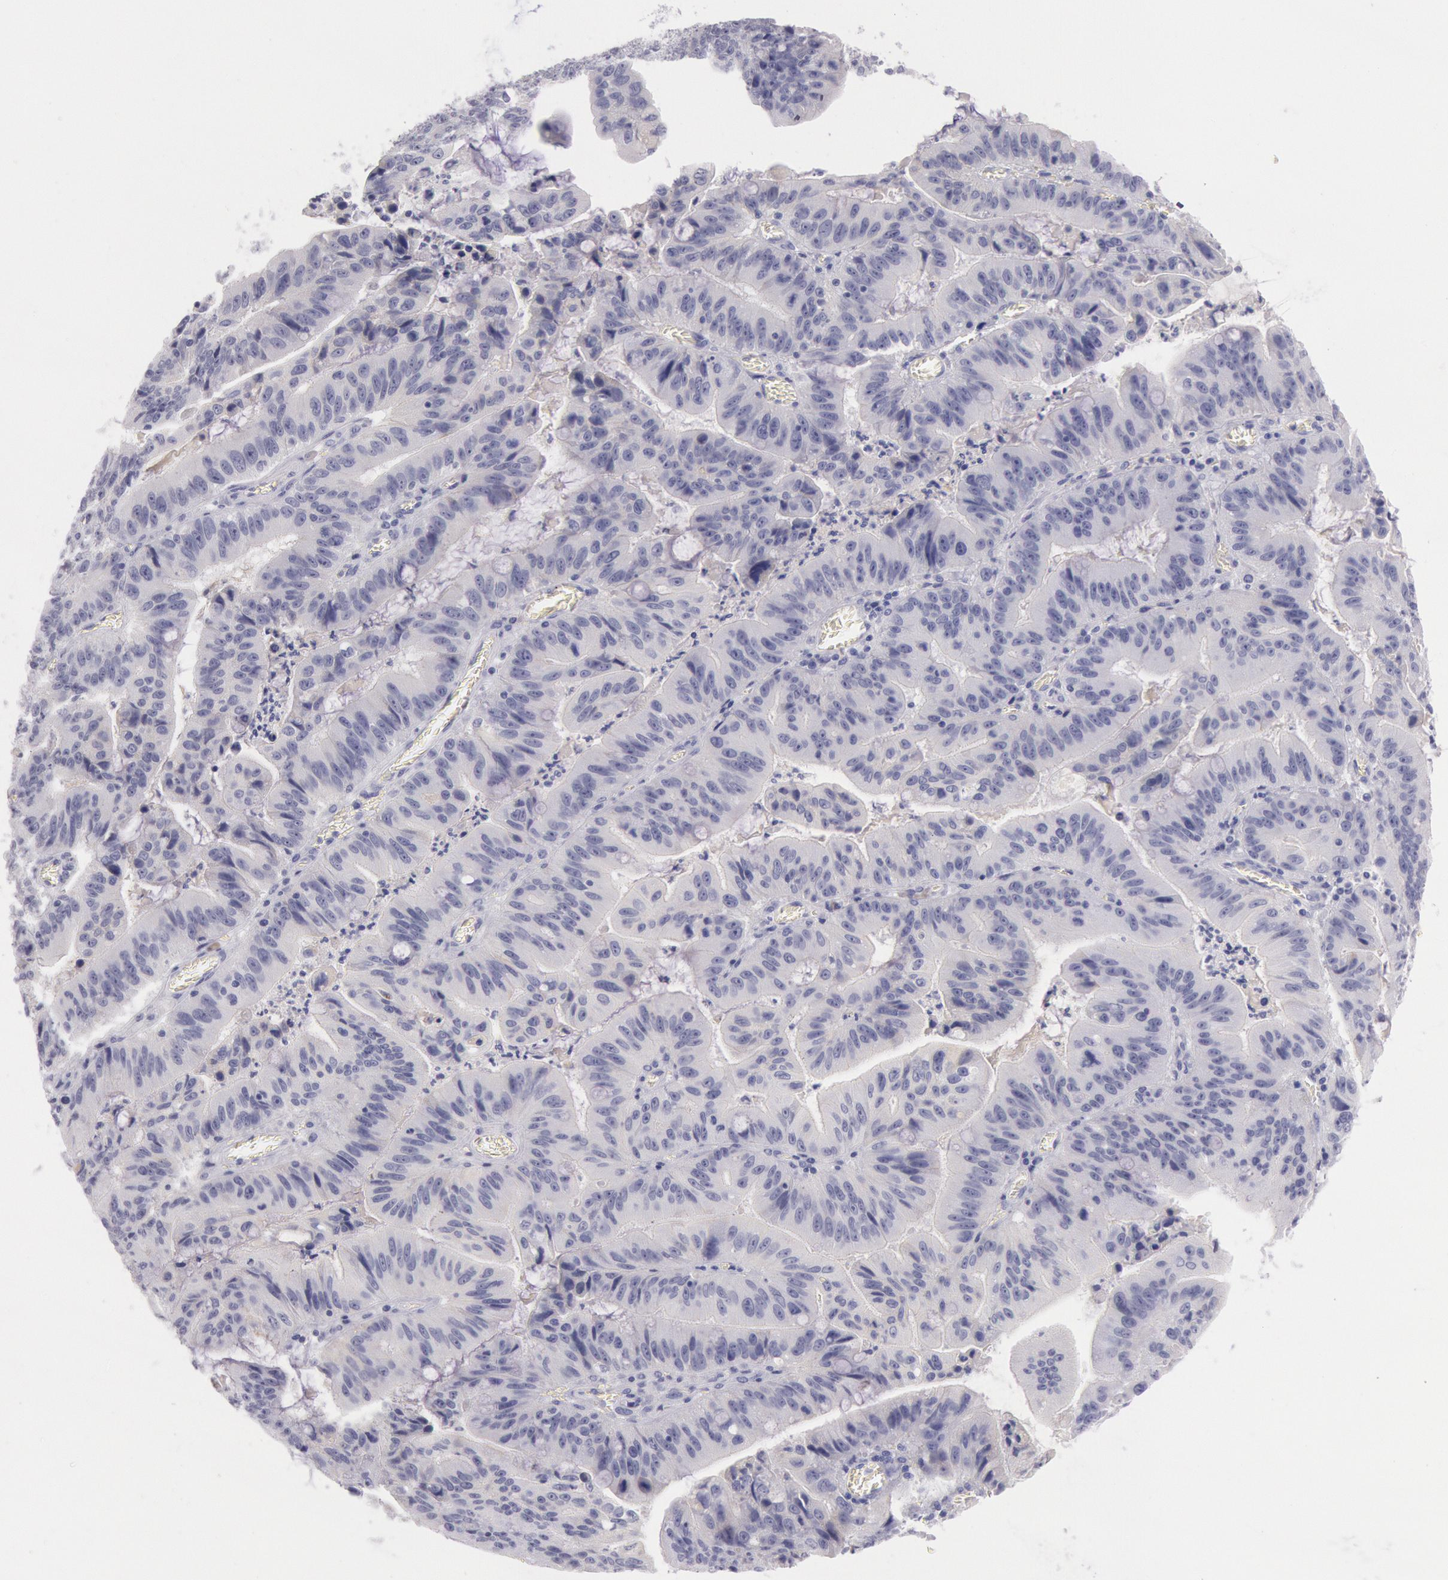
{"staining": {"intensity": "negative", "quantity": "none", "location": "none"}, "tissue": "stomach cancer", "cell_type": "Tumor cells", "image_type": "cancer", "snomed": [{"axis": "morphology", "description": "Adenocarcinoma, NOS"}, {"axis": "topography", "description": "Stomach, upper"}], "caption": "This is an immunohistochemistry histopathology image of stomach cancer (adenocarcinoma). There is no staining in tumor cells.", "gene": "EGFR", "patient": {"sex": "male", "age": 63}}